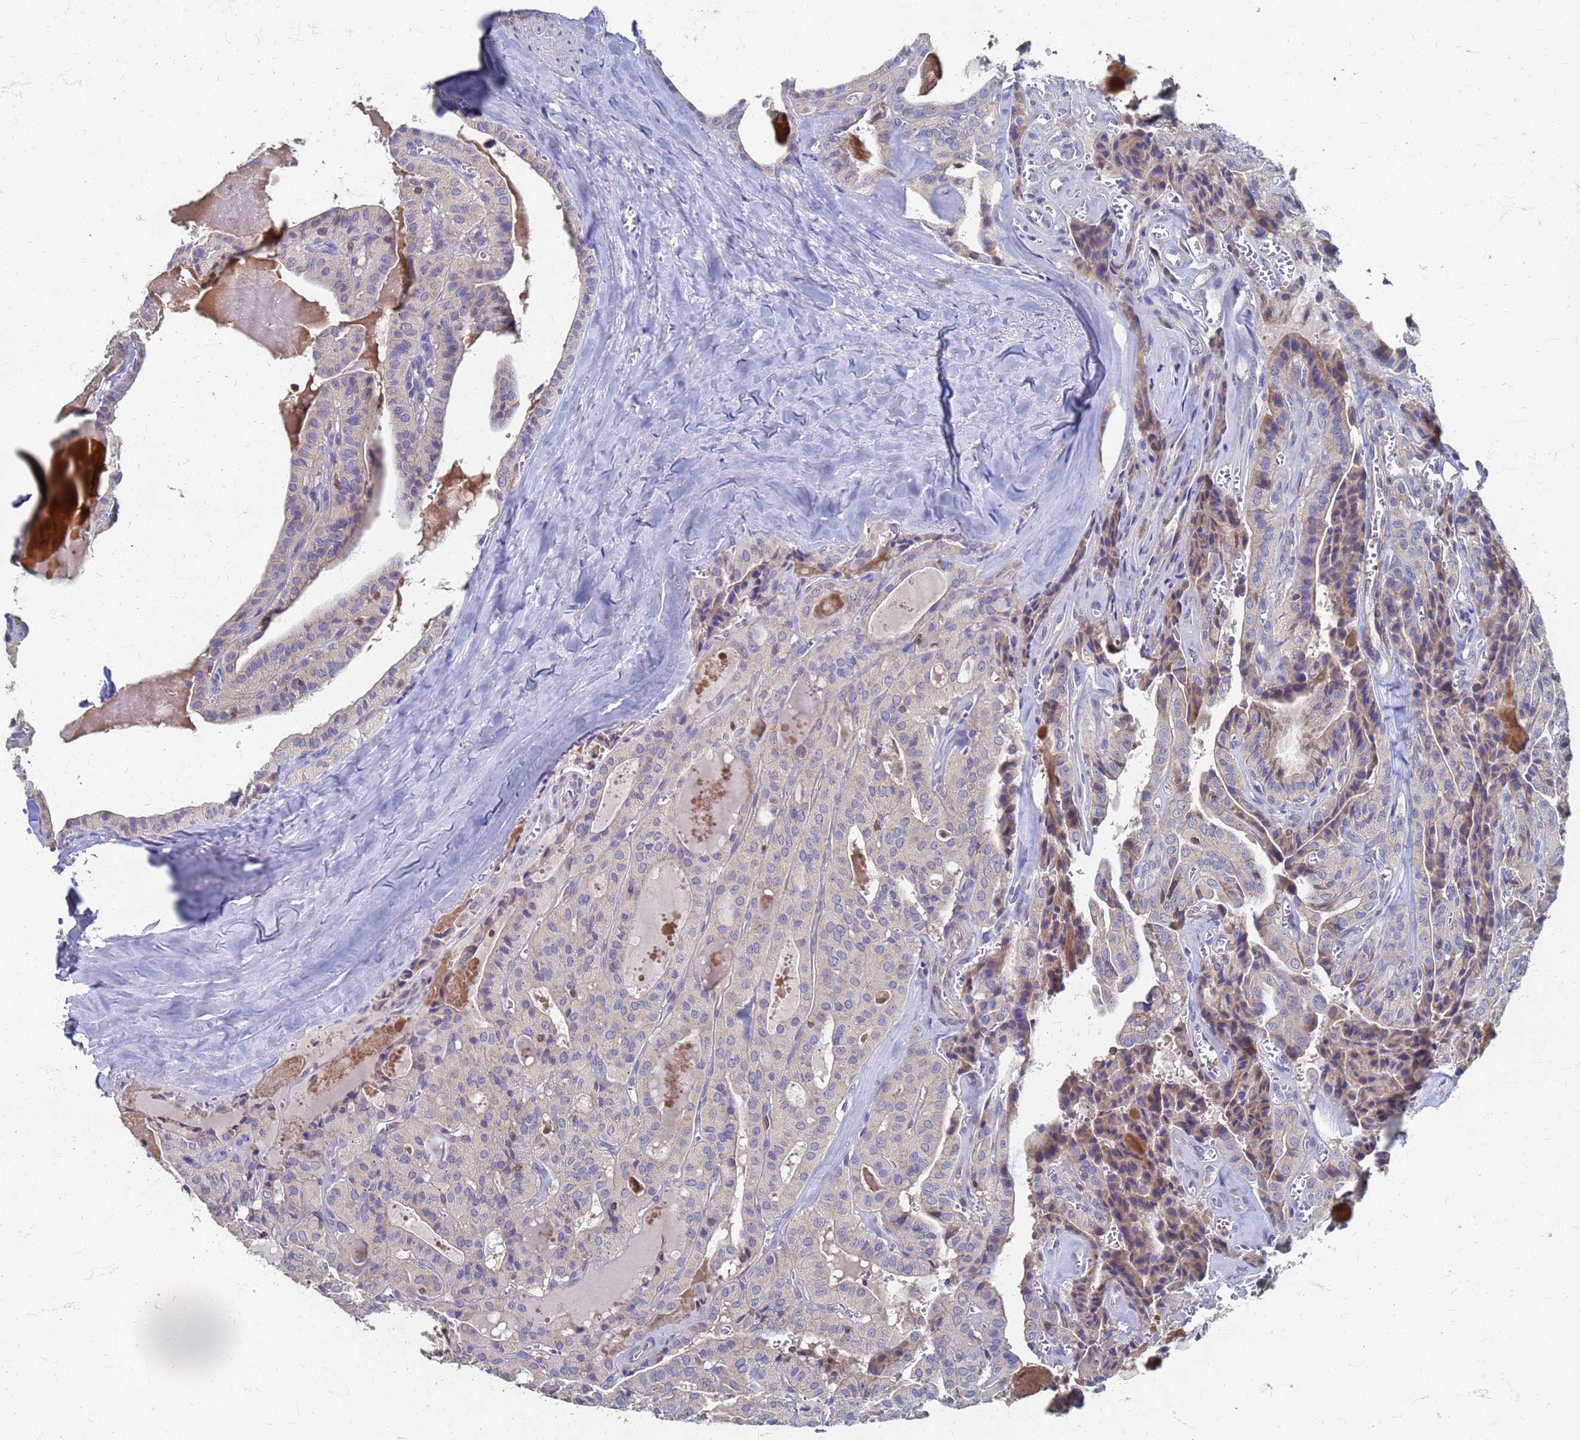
{"staining": {"intensity": "negative", "quantity": "none", "location": "none"}, "tissue": "thyroid cancer", "cell_type": "Tumor cells", "image_type": "cancer", "snomed": [{"axis": "morphology", "description": "Papillary adenocarcinoma, NOS"}, {"axis": "topography", "description": "Thyroid gland"}], "caption": "Histopathology image shows no significant protein positivity in tumor cells of thyroid cancer (papillary adenocarcinoma).", "gene": "KRCC1", "patient": {"sex": "male", "age": 52}}